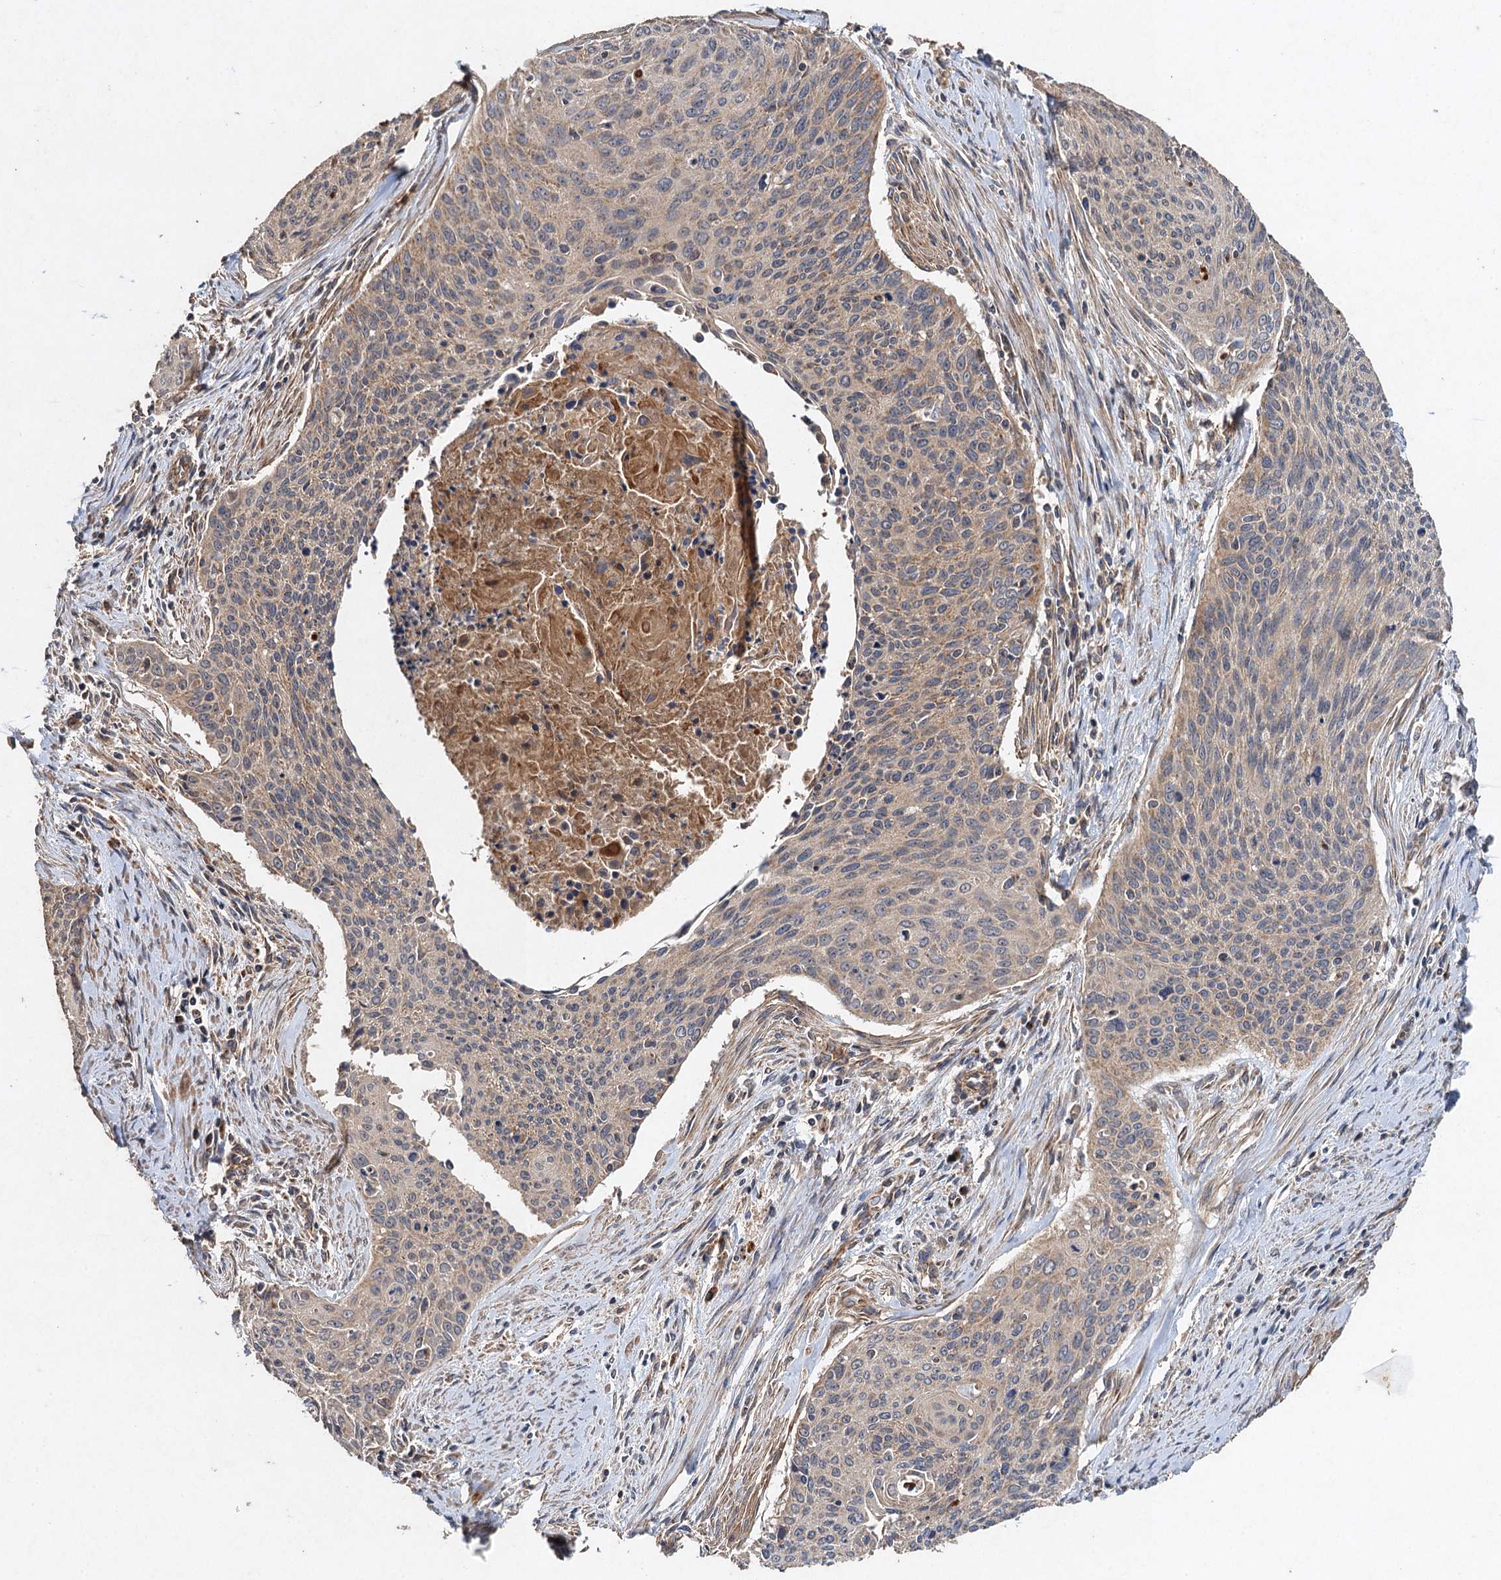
{"staining": {"intensity": "weak", "quantity": "25%-75%", "location": "cytoplasmic/membranous"}, "tissue": "cervical cancer", "cell_type": "Tumor cells", "image_type": "cancer", "snomed": [{"axis": "morphology", "description": "Squamous cell carcinoma, NOS"}, {"axis": "topography", "description": "Cervix"}], "caption": "A low amount of weak cytoplasmic/membranous staining is appreciated in about 25%-75% of tumor cells in cervical cancer (squamous cell carcinoma) tissue. The protein of interest is stained brown, and the nuclei are stained in blue (DAB (3,3'-diaminobenzidine) IHC with brightfield microscopy, high magnification).", "gene": "NDUFA13", "patient": {"sex": "female", "age": 55}}